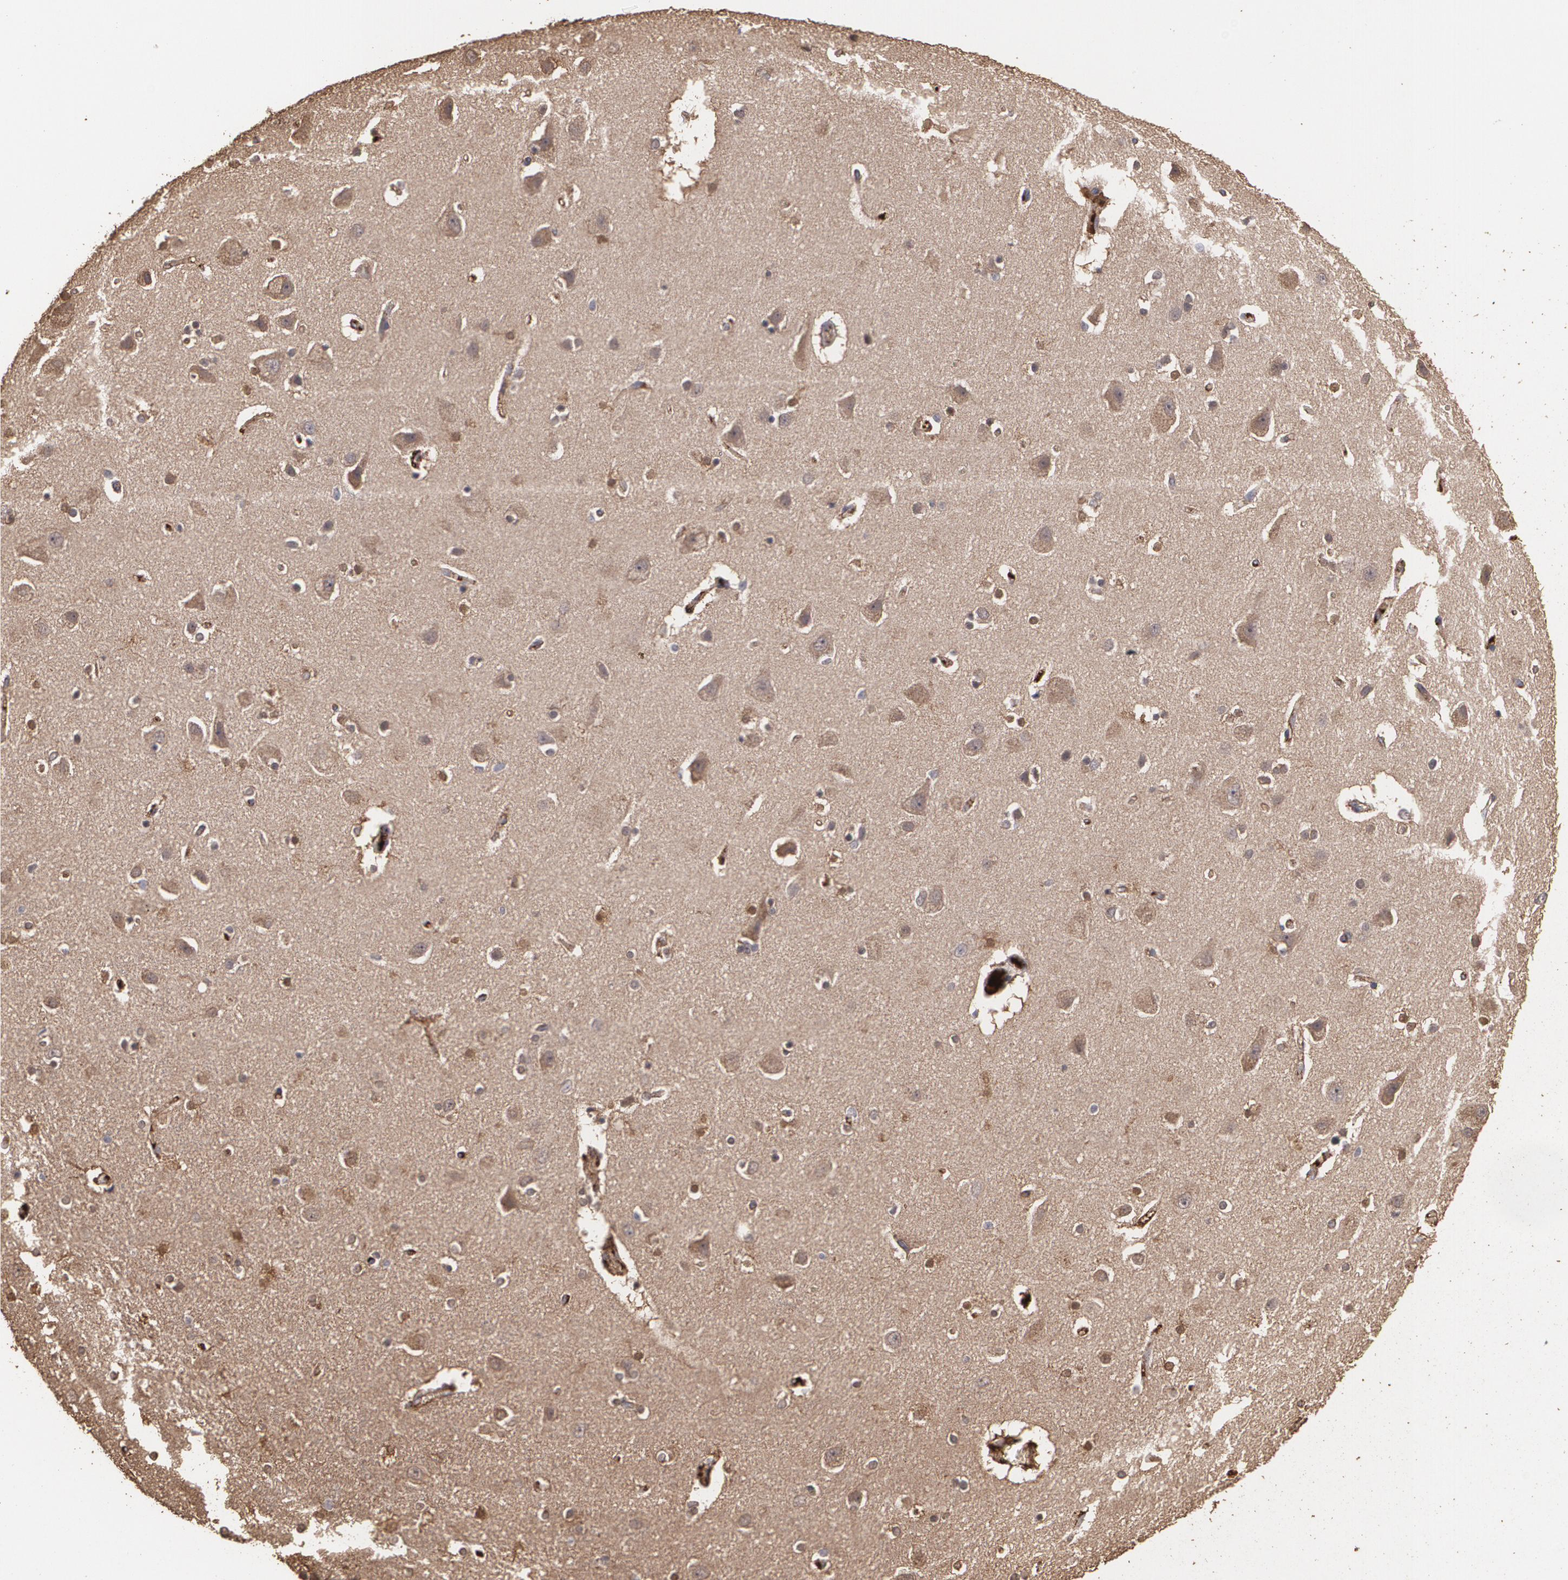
{"staining": {"intensity": "weak", "quantity": "25%-75%", "location": "cytoplasmic/membranous"}, "tissue": "caudate", "cell_type": "Glial cells", "image_type": "normal", "snomed": [{"axis": "morphology", "description": "Normal tissue, NOS"}, {"axis": "topography", "description": "Lateral ventricle wall"}], "caption": "Immunohistochemistry (IHC) staining of benign caudate, which displays low levels of weak cytoplasmic/membranous expression in approximately 25%-75% of glial cells indicating weak cytoplasmic/membranous protein expression. The staining was performed using DAB (3,3'-diaminobenzidine) (brown) for protein detection and nuclei were counterstained in hematoxylin (blue).", "gene": "PON1", "patient": {"sex": "female", "age": 54}}